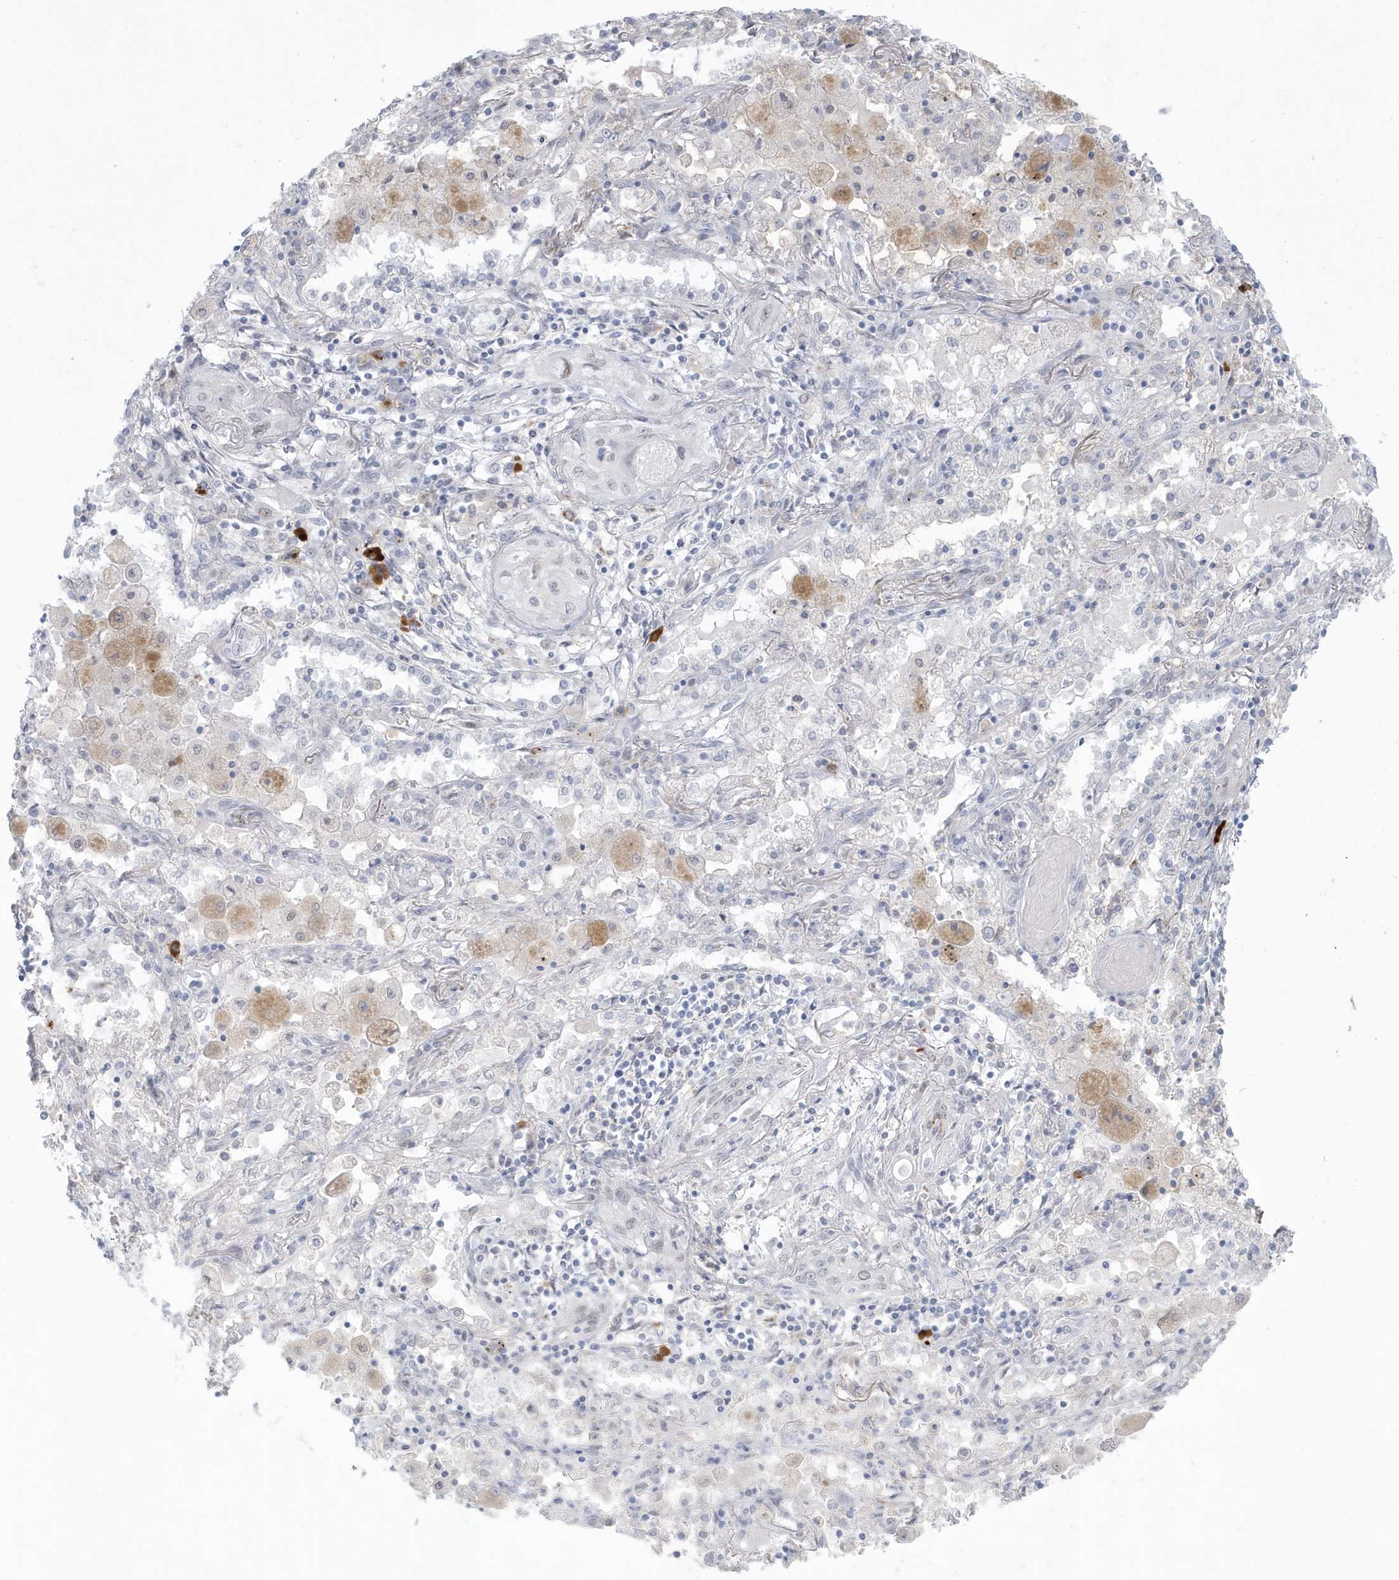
{"staining": {"intensity": "negative", "quantity": "none", "location": "none"}, "tissue": "lung cancer", "cell_type": "Tumor cells", "image_type": "cancer", "snomed": [{"axis": "morphology", "description": "Squamous cell carcinoma, NOS"}, {"axis": "topography", "description": "Lung"}], "caption": "Immunohistochemical staining of human squamous cell carcinoma (lung) displays no significant positivity in tumor cells.", "gene": "HERC6", "patient": {"sex": "female", "age": 47}}